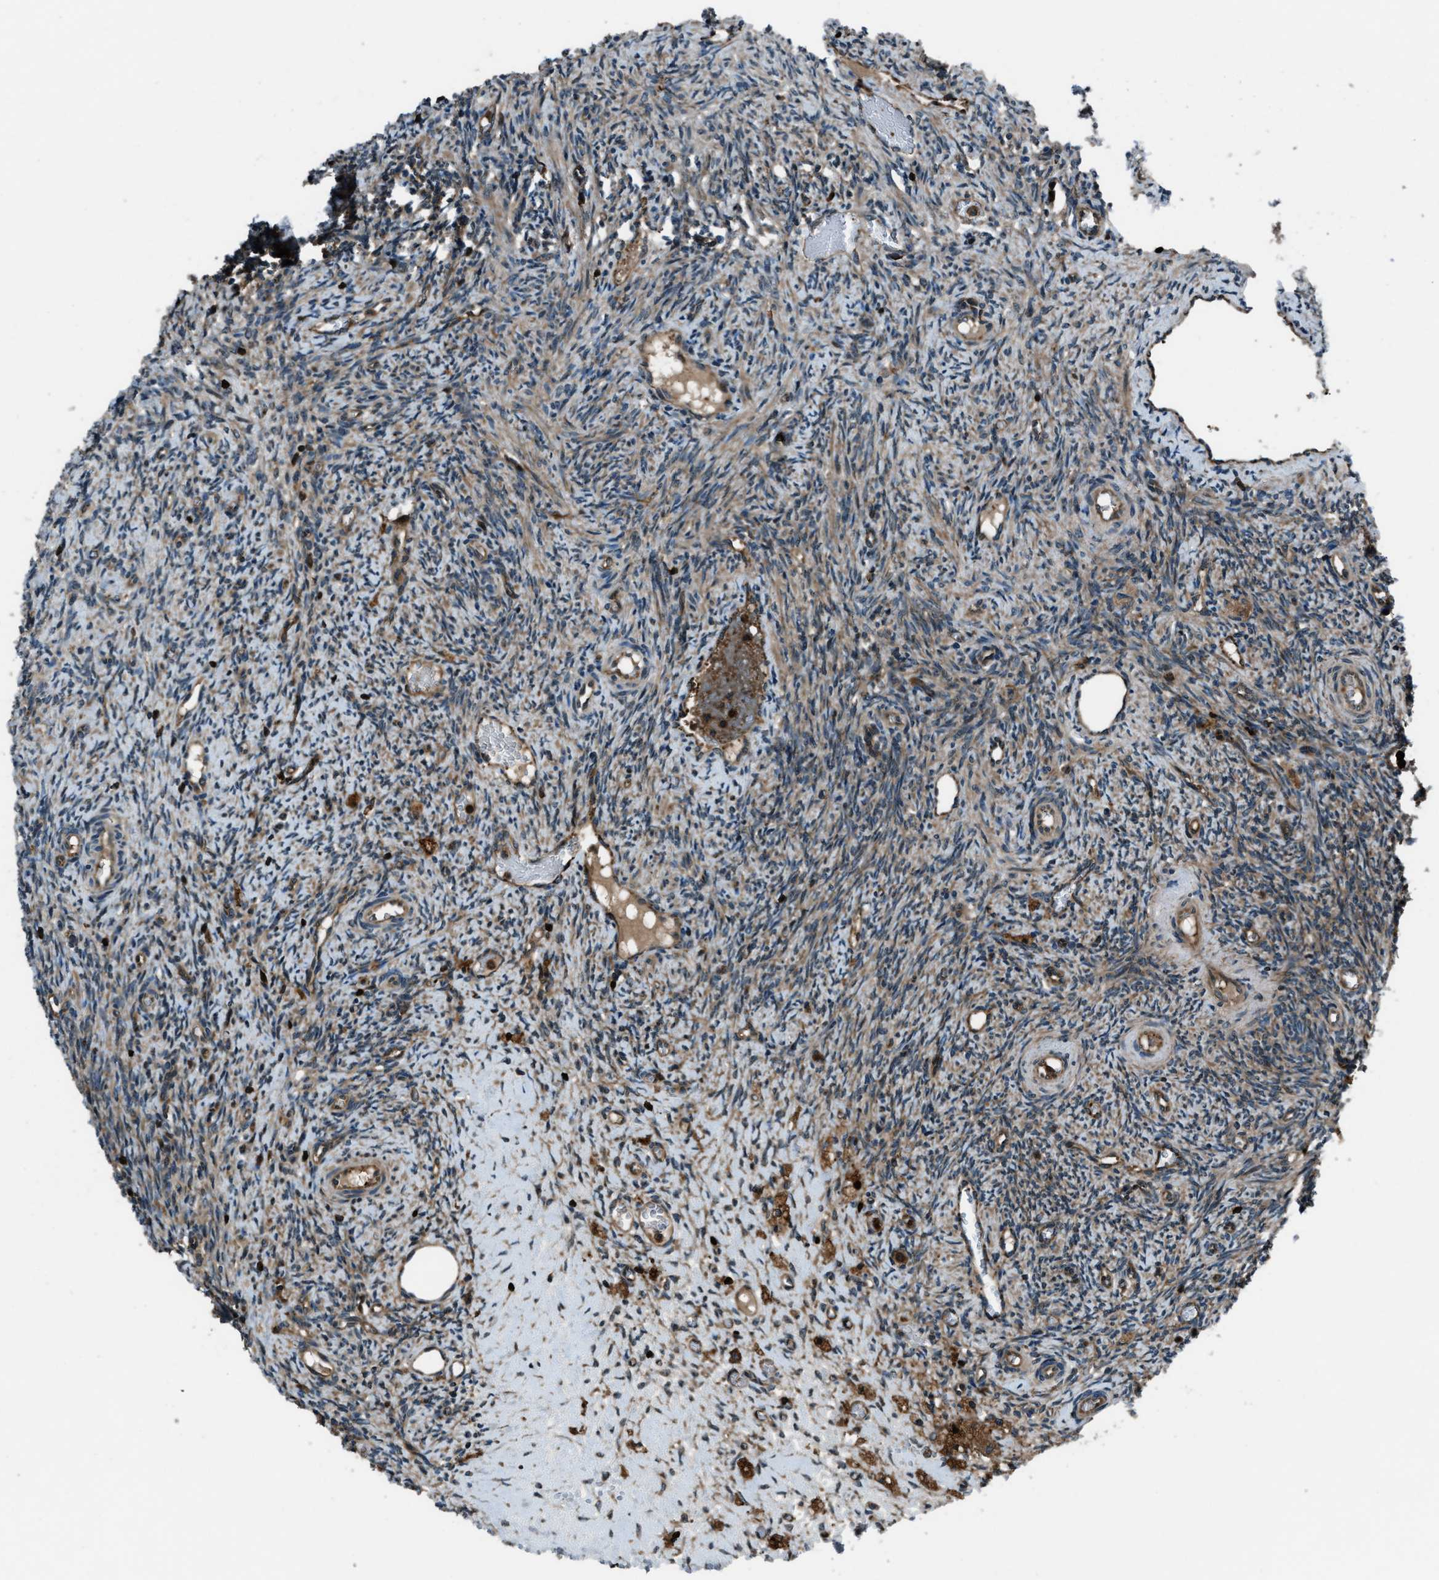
{"staining": {"intensity": "strong", "quantity": ">75%", "location": "cytoplasmic/membranous"}, "tissue": "ovary", "cell_type": "Follicle cells", "image_type": "normal", "snomed": [{"axis": "morphology", "description": "Normal tissue, NOS"}, {"axis": "topography", "description": "Ovary"}], "caption": "Immunohistochemical staining of unremarkable human ovary demonstrates high levels of strong cytoplasmic/membranous staining in approximately >75% of follicle cells.", "gene": "SNX30", "patient": {"sex": "female", "age": 41}}